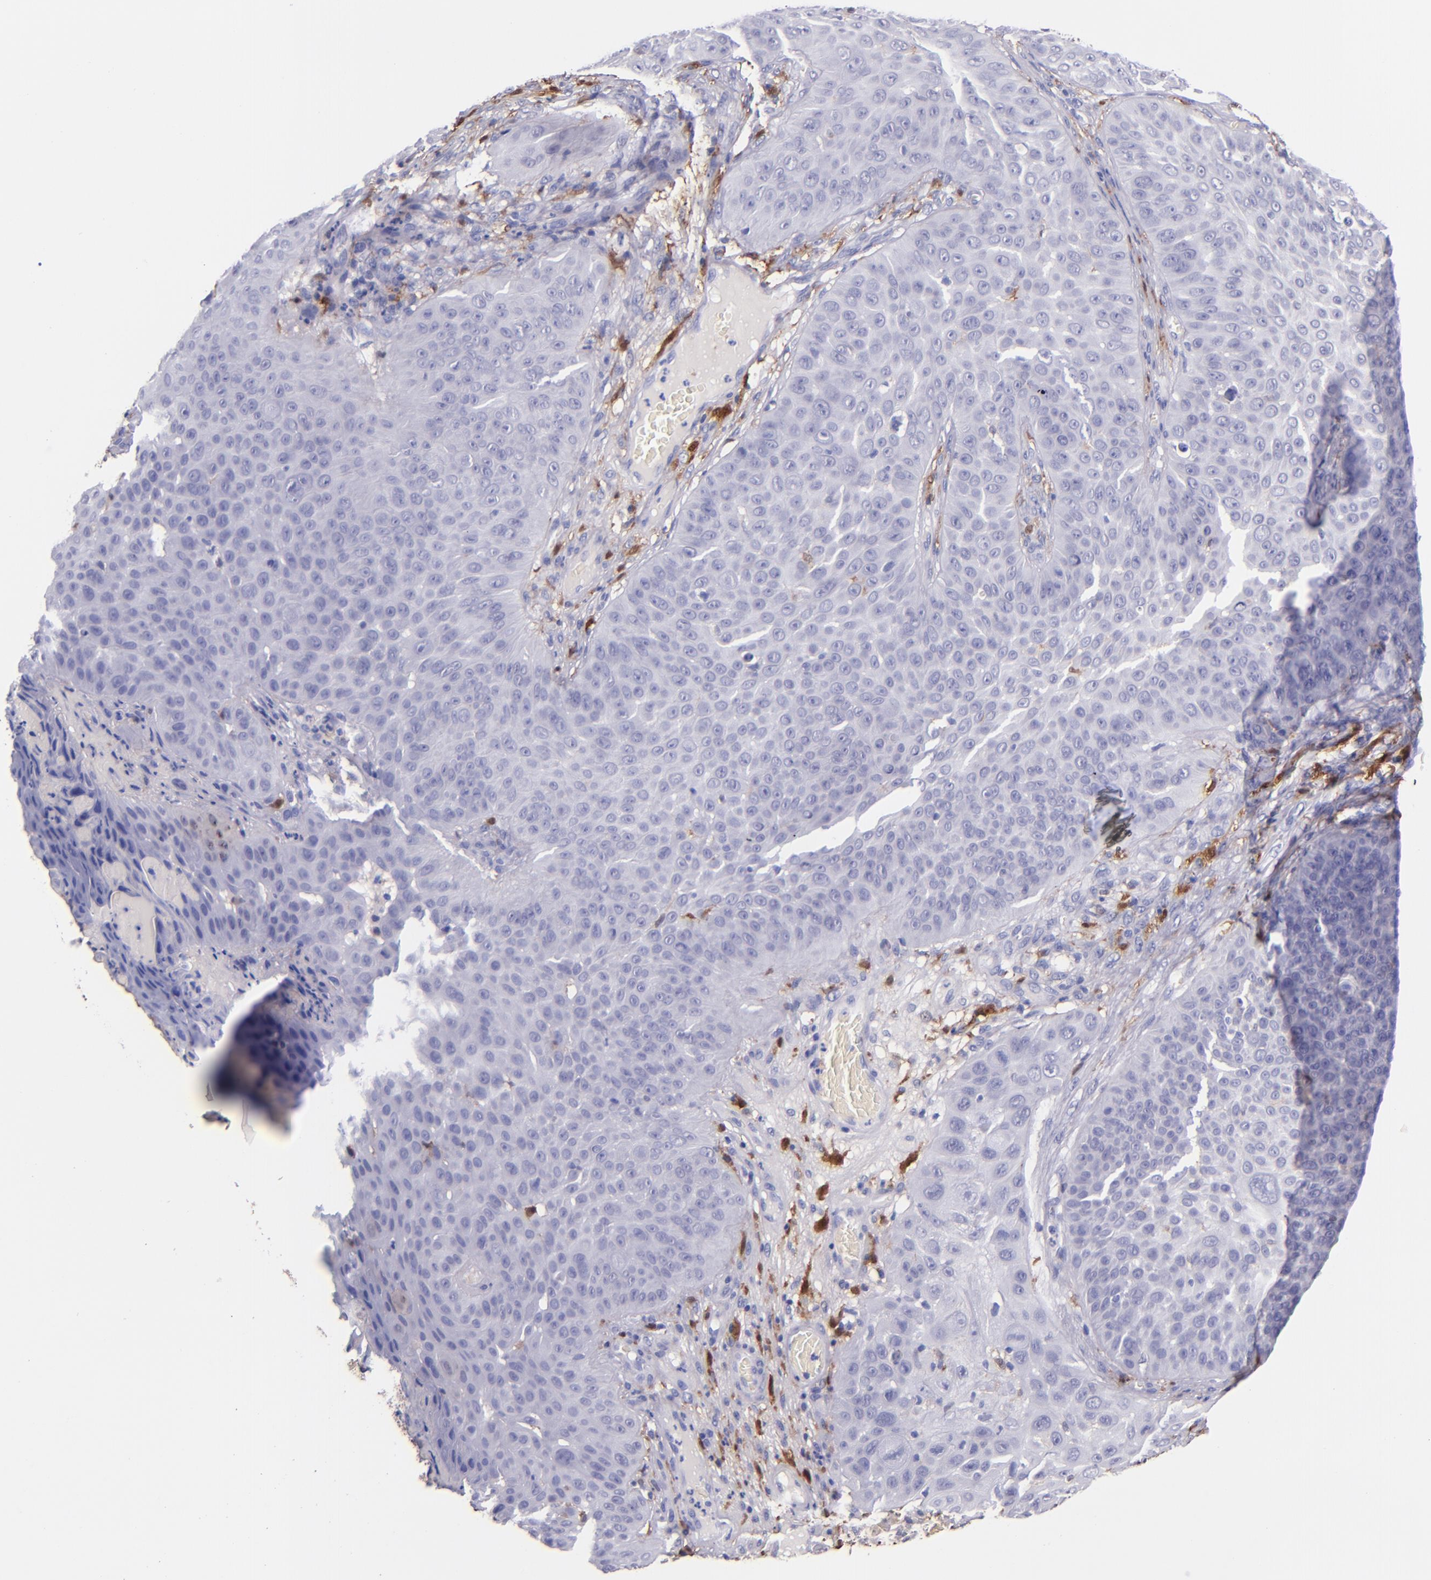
{"staining": {"intensity": "negative", "quantity": "none", "location": "none"}, "tissue": "skin cancer", "cell_type": "Tumor cells", "image_type": "cancer", "snomed": [{"axis": "morphology", "description": "Squamous cell carcinoma, NOS"}, {"axis": "topography", "description": "Skin"}], "caption": "IHC of skin squamous cell carcinoma exhibits no staining in tumor cells.", "gene": "F13A1", "patient": {"sex": "male", "age": 82}}